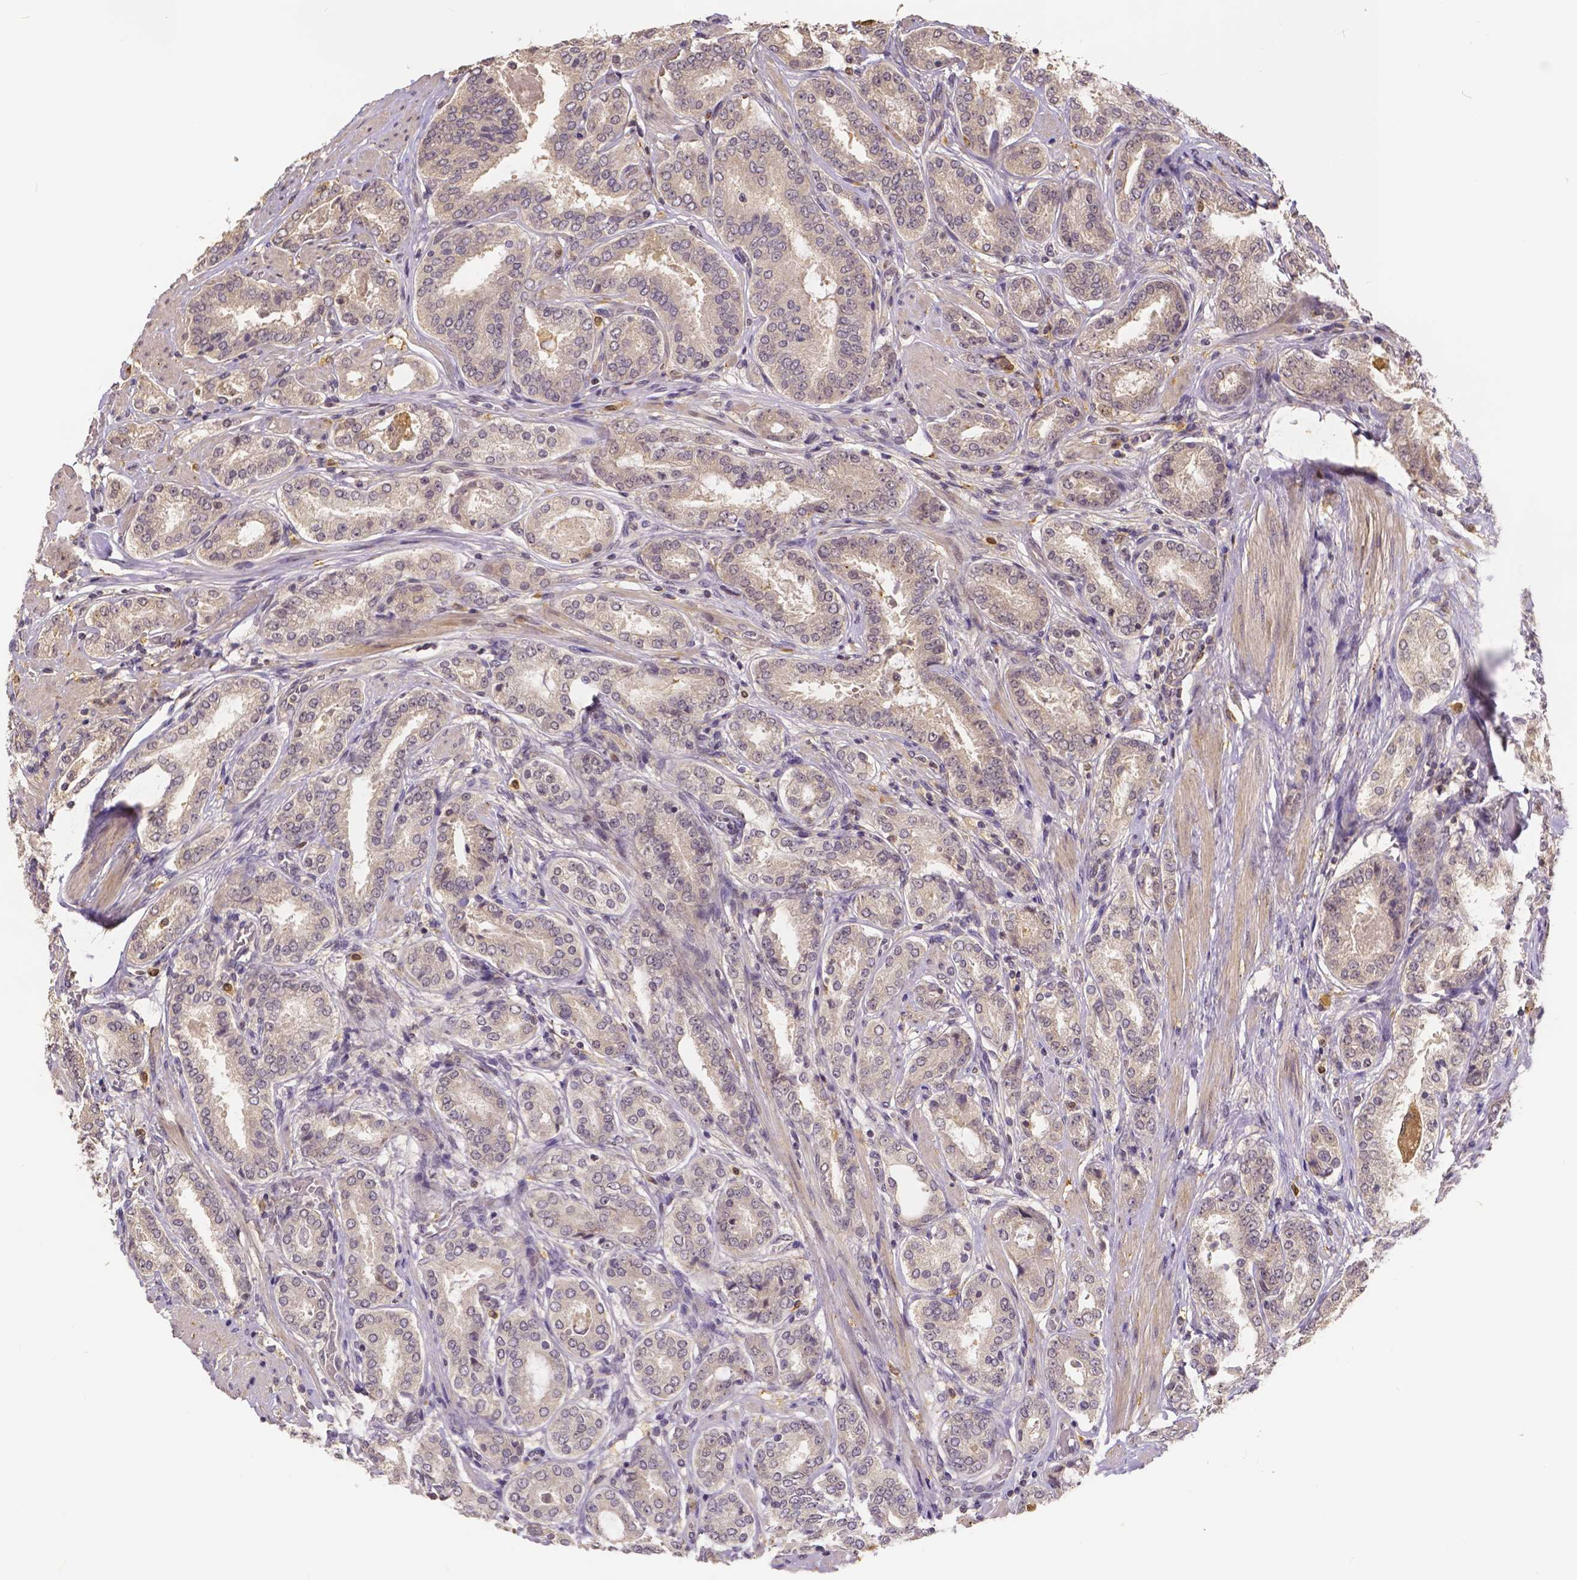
{"staining": {"intensity": "moderate", "quantity": "<25%", "location": "cytoplasmic/membranous"}, "tissue": "prostate cancer", "cell_type": "Tumor cells", "image_type": "cancer", "snomed": [{"axis": "morphology", "description": "Adenocarcinoma, High grade"}, {"axis": "topography", "description": "Prostate"}], "caption": "Human prostate cancer (adenocarcinoma (high-grade)) stained with a protein marker shows moderate staining in tumor cells.", "gene": "USP9X", "patient": {"sex": "male", "age": 63}}